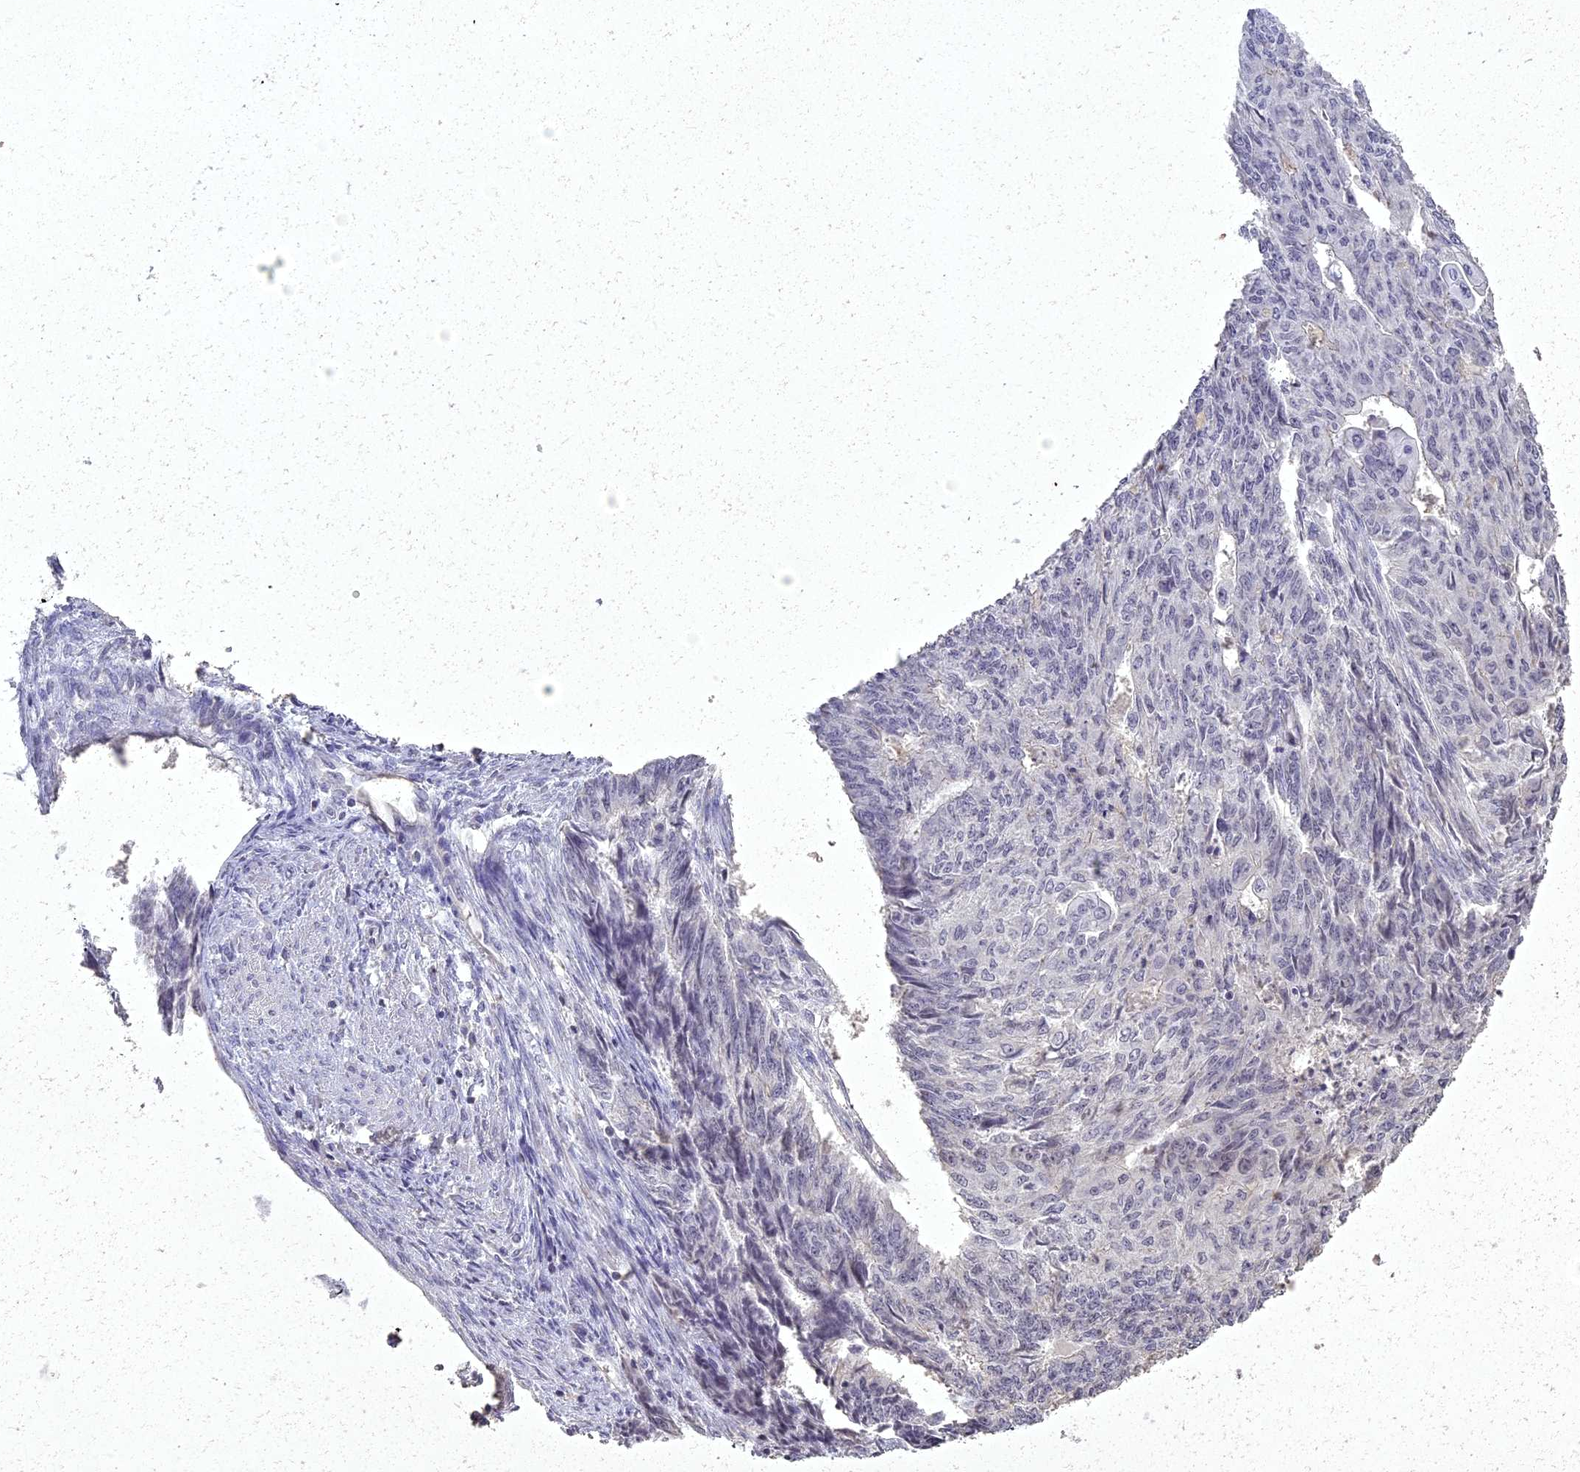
{"staining": {"intensity": "negative", "quantity": "none", "location": "none"}, "tissue": "endometrial cancer", "cell_type": "Tumor cells", "image_type": "cancer", "snomed": [{"axis": "morphology", "description": "Adenocarcinoma, NOS"}, {"axis": "topography", "description": "Endometrium"}], "caption": "Endometrial adenocarcinoma stained for a protein using IHC reveals no expression tumor cells.", "gene": "ING5", "patient": {"sex": "female", "age": 32}}